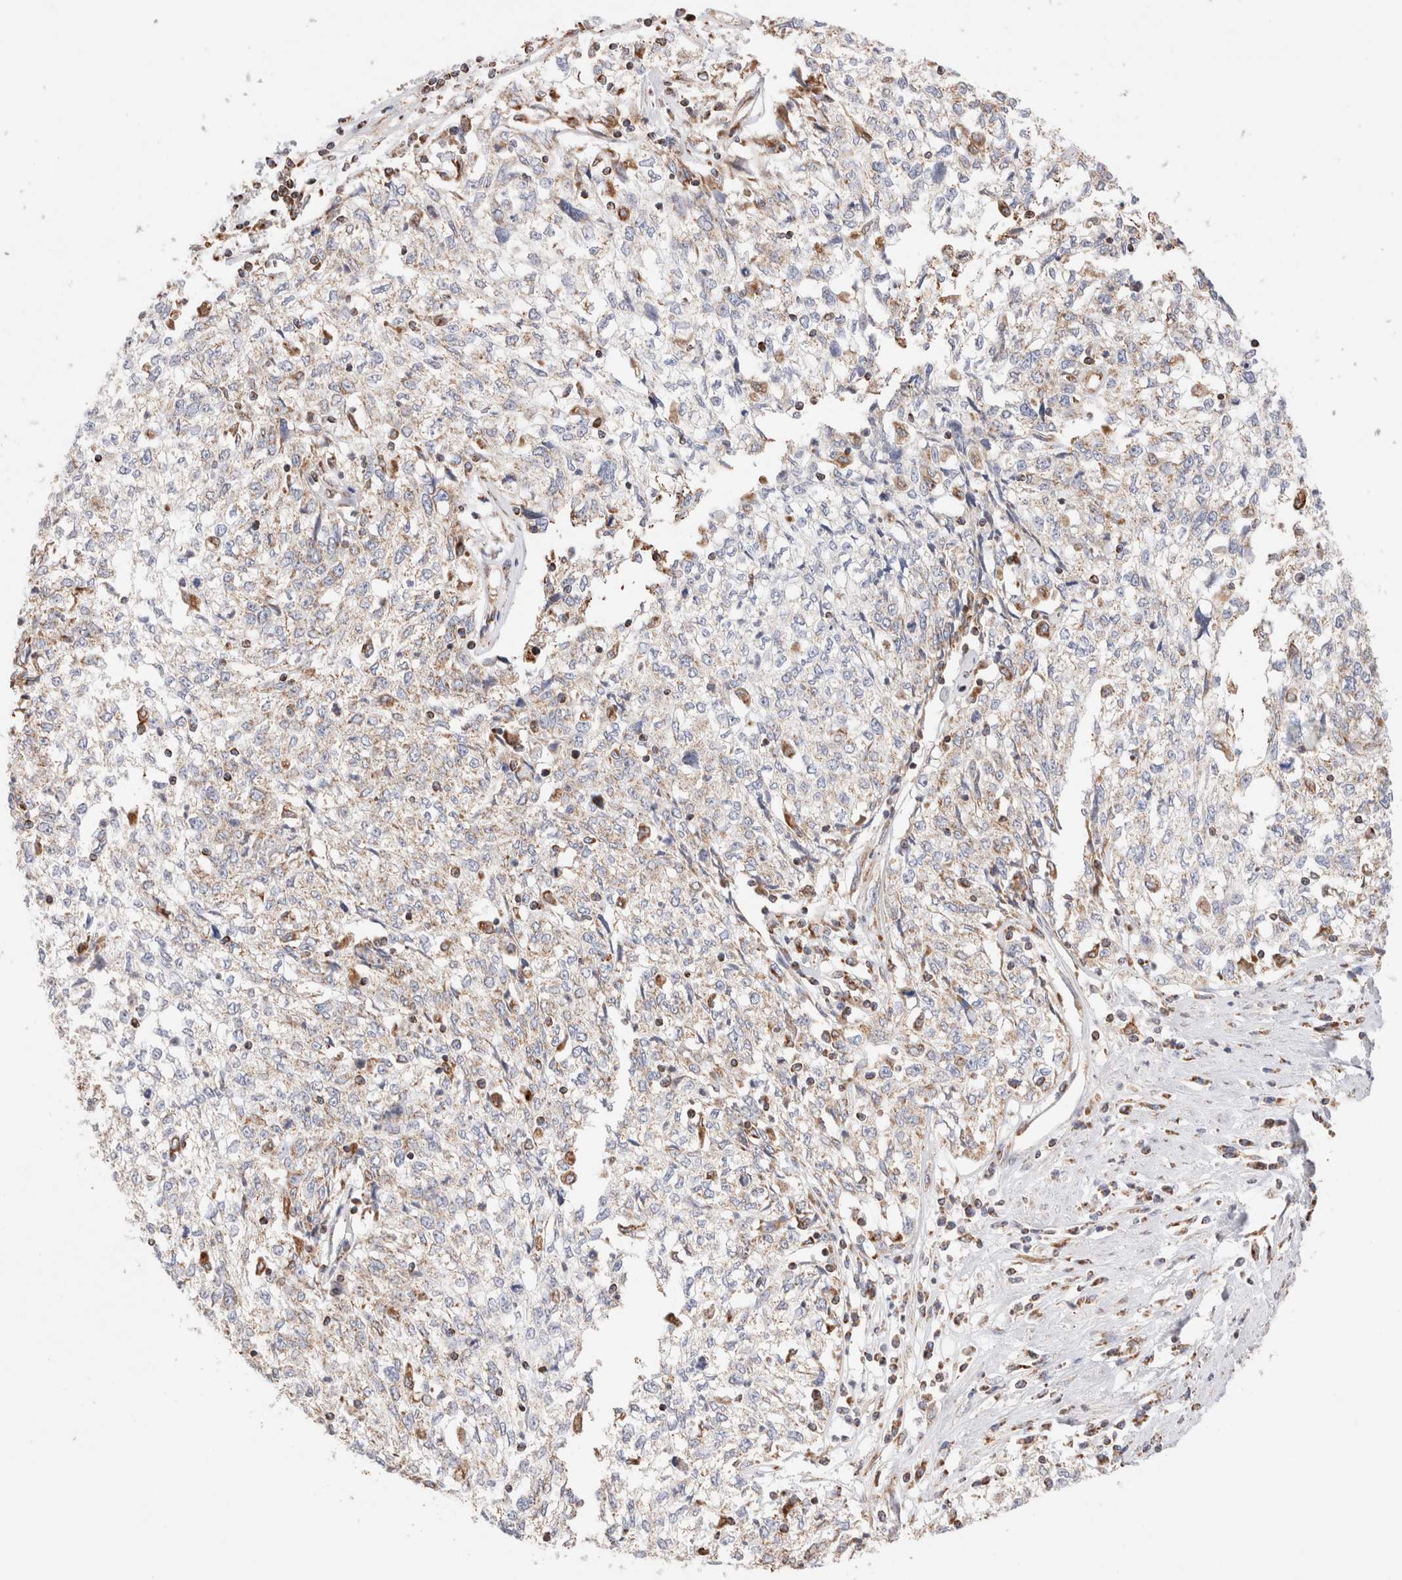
{"staining": {"intensity": "negative", "quantity": "none", "location": "none"}, "tissue": "cervical cancer", "cell_type": "Tumor cells", "image_type": "cancer", "snomed": [{"axis": "morphology", "description": "Squamous cell carcinoma, NOS"}, {"axis": "topography", "description": "Cervix"}], "caption": "Cervical cancer (squamous cell carcinoma) was stained to show a protein in brown. There is no significant positivity in tumor cells.", "gene": "TMPPE", "patient": {"sex": "female", "age": 57}}